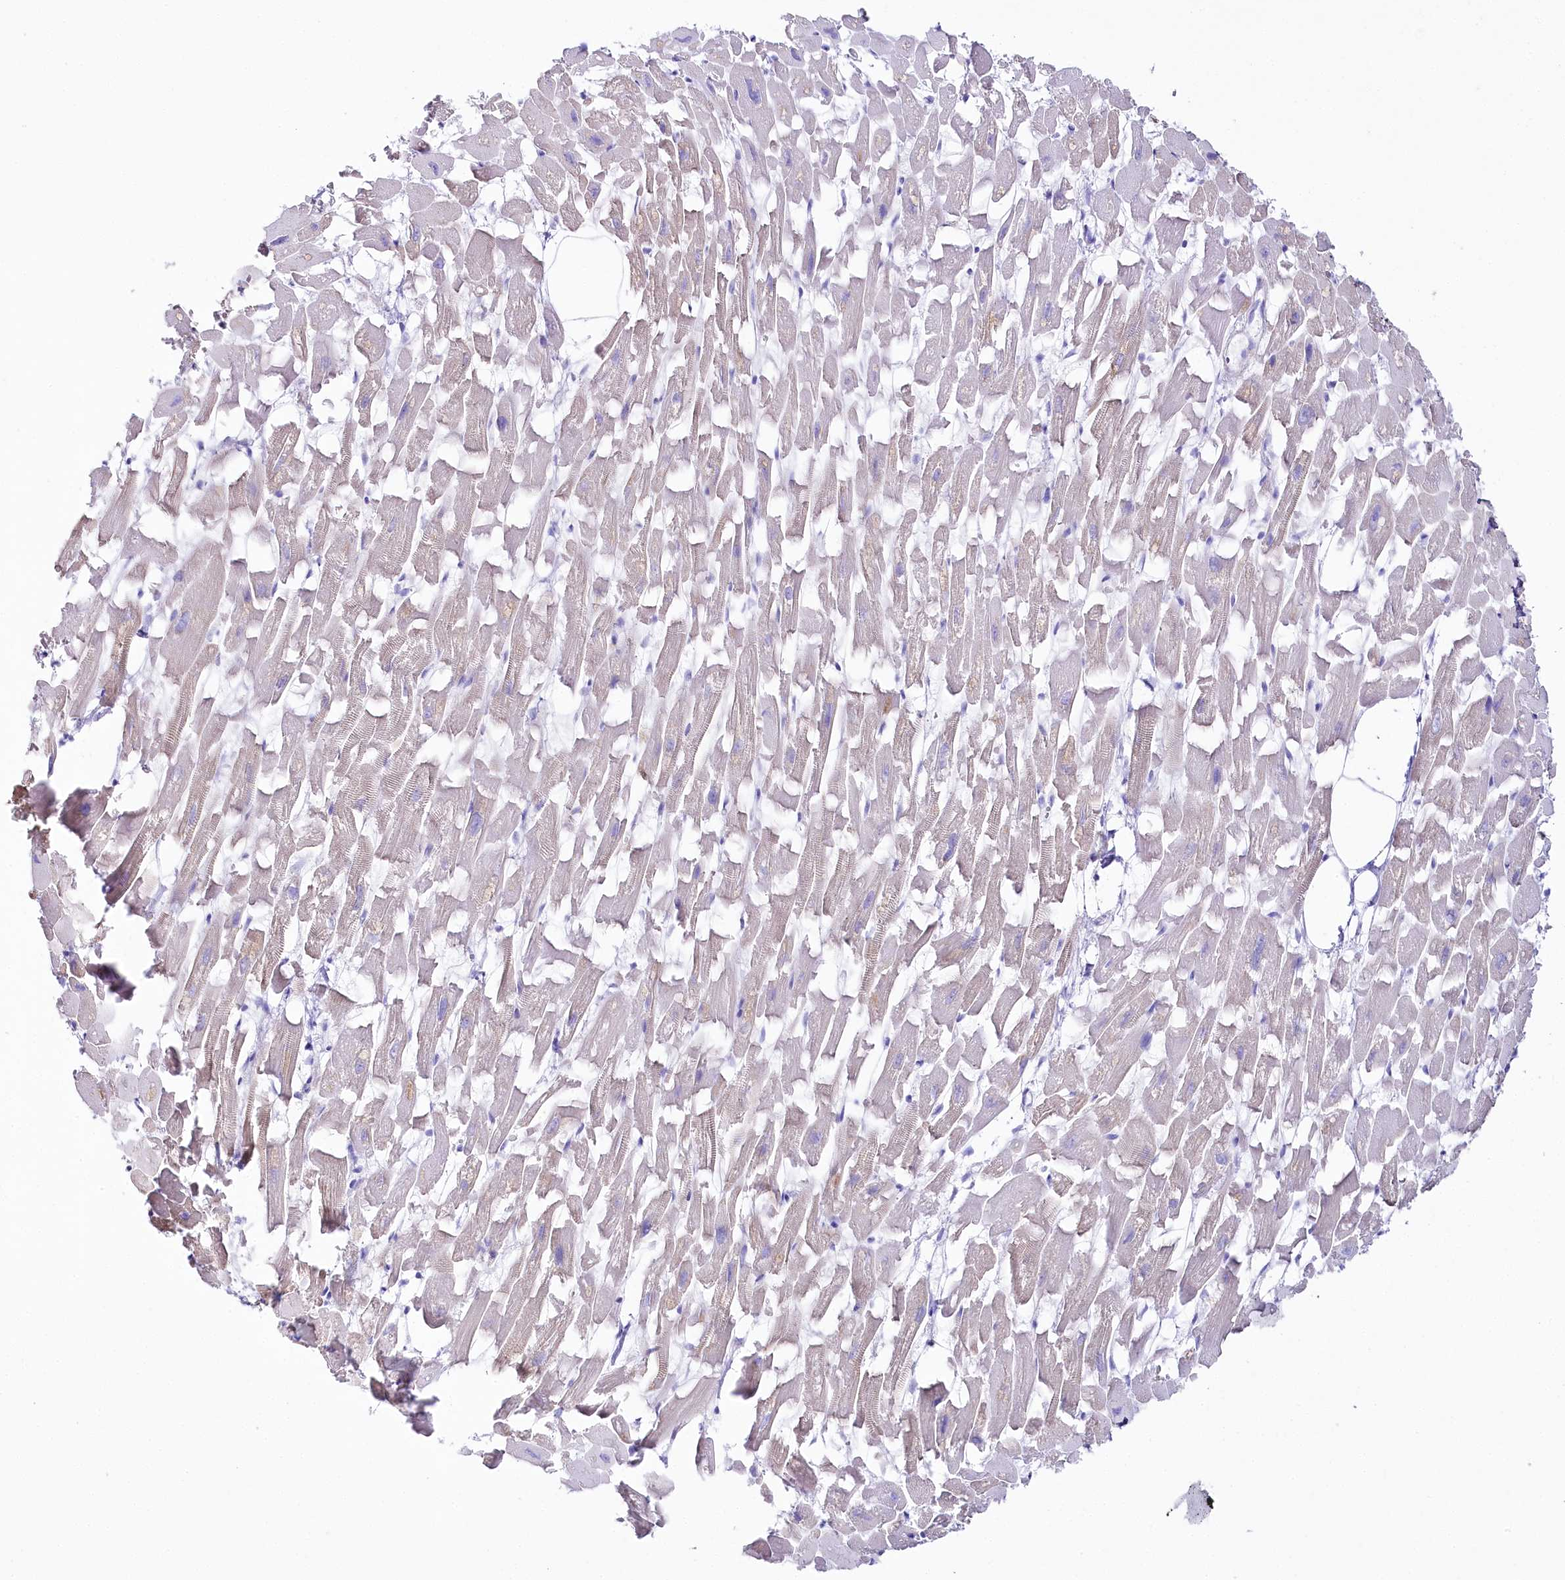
{"staining": {"intensity": "negative", "quantity": "none", "location": "none"}, "tissue": "heart muscle", "cell_type": "Cardiomyocytes", "image_type": "normal", "snomed": [{"axis": "morphology", "description": "Normal tissue, NOS"}, {"axis": "topography", "description": "Heart"}], "caption": "Immunohistochemistry (IHC) of unremarkable heart muscle demonstrates no staining in cardiomyocytes. (Brightfield microscopy of DAB (3,3'-diaminobenzidine) immunohistochemistry (IHC) at high magnification).", "gene": "CSN3", "patient": {"sex": "female", "age": 64}}